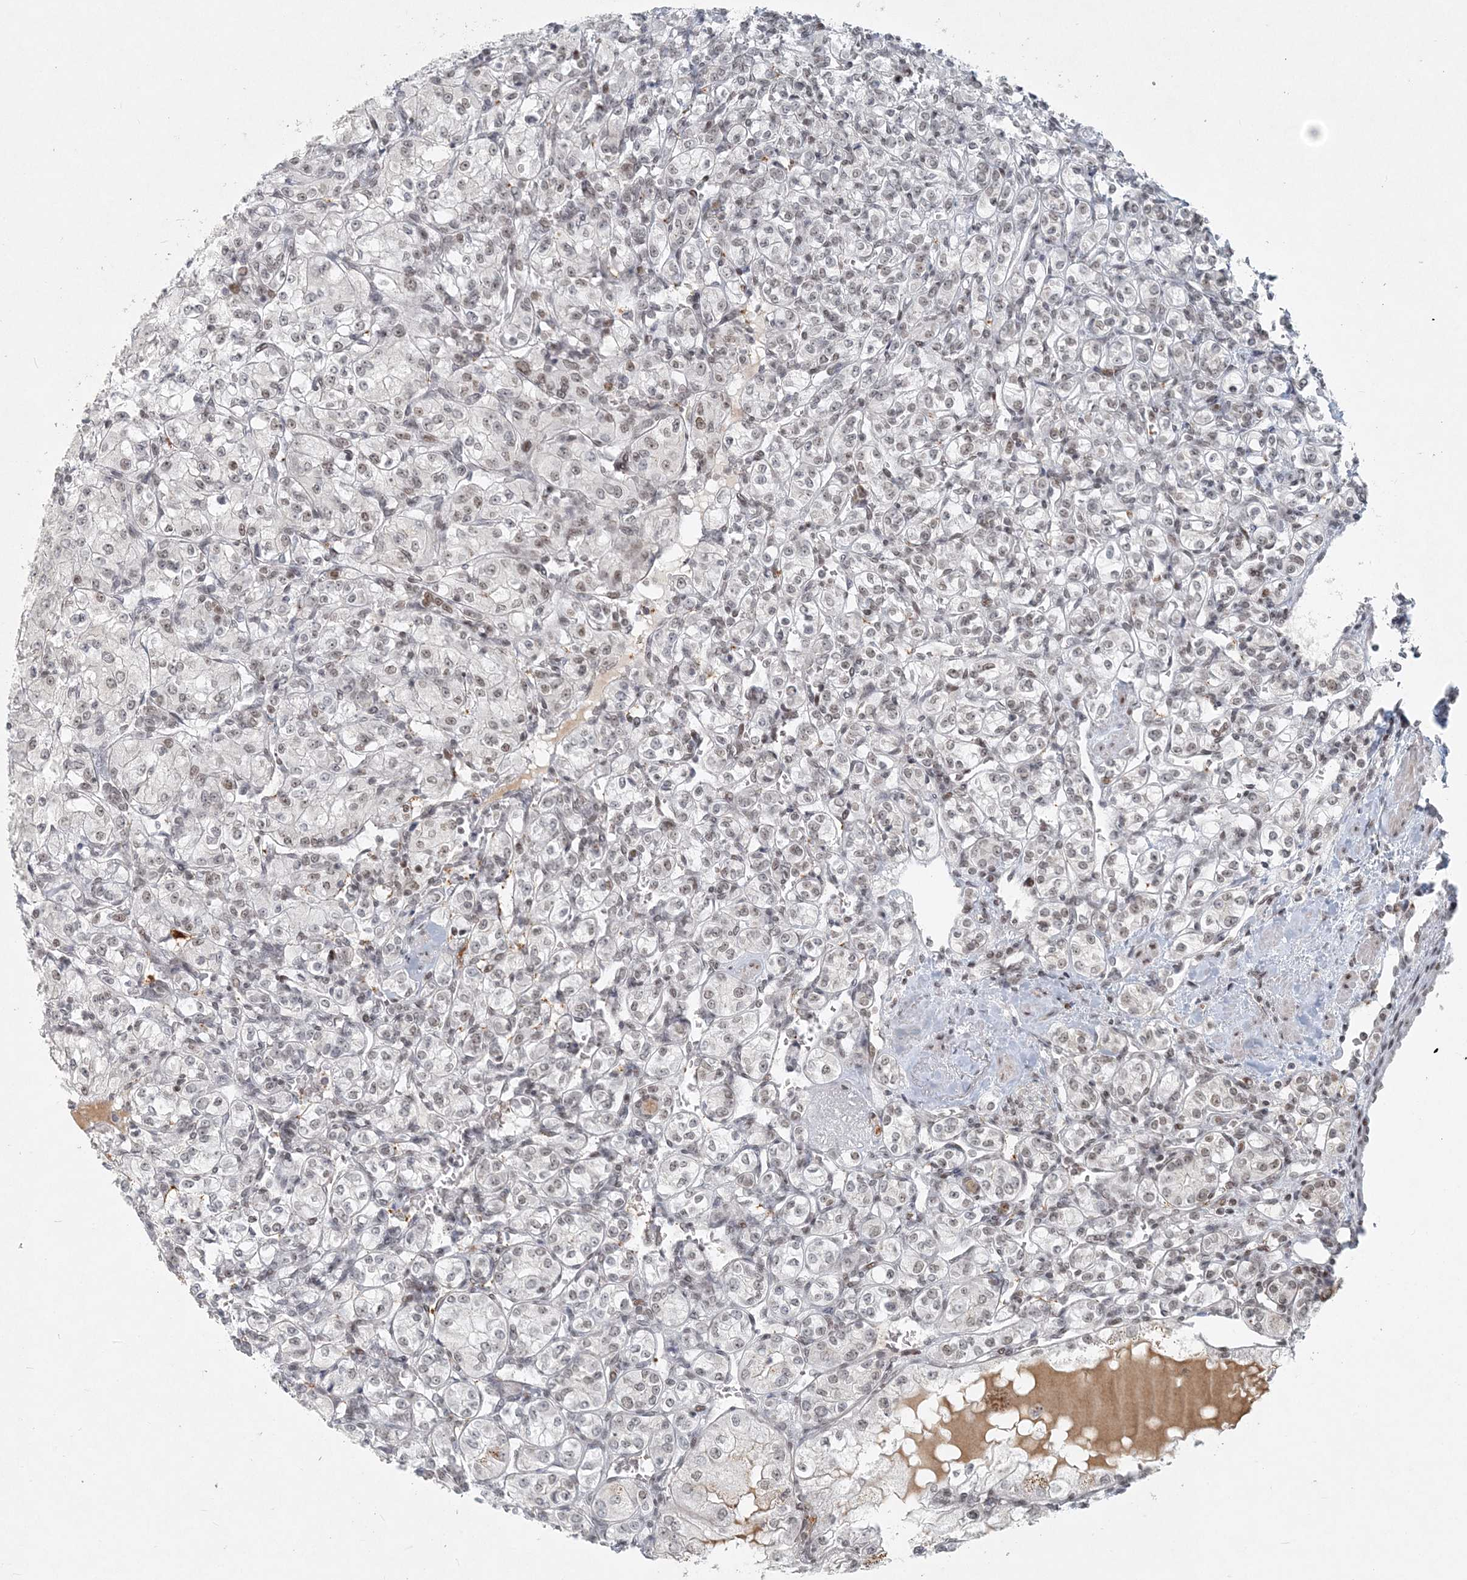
{"staining": {"intensity": "weak", "quantity": "<25%", "location": "nuclear"}, "tissue": "renal cancer", "cell_type": "Tumor cells", "image_type": "cancer", "snomed": [{"axis": "morphology", "description": "Adenocarcinoma, NOS"}, {"axis": "topography", "description": "Kidney"}], "caption": "Immunohistochemistry (IHC) image of neoplastic tissue: human renal cancer stained with DAB (3,3'-diaminobenzidine) exhibits no significant protein positivity in tumor cells. (Immunohistochemistry, brightfield microscopy, high magnification).", "gene": "BAZ1B", "patient": {"sex": "male", "age": 77}}